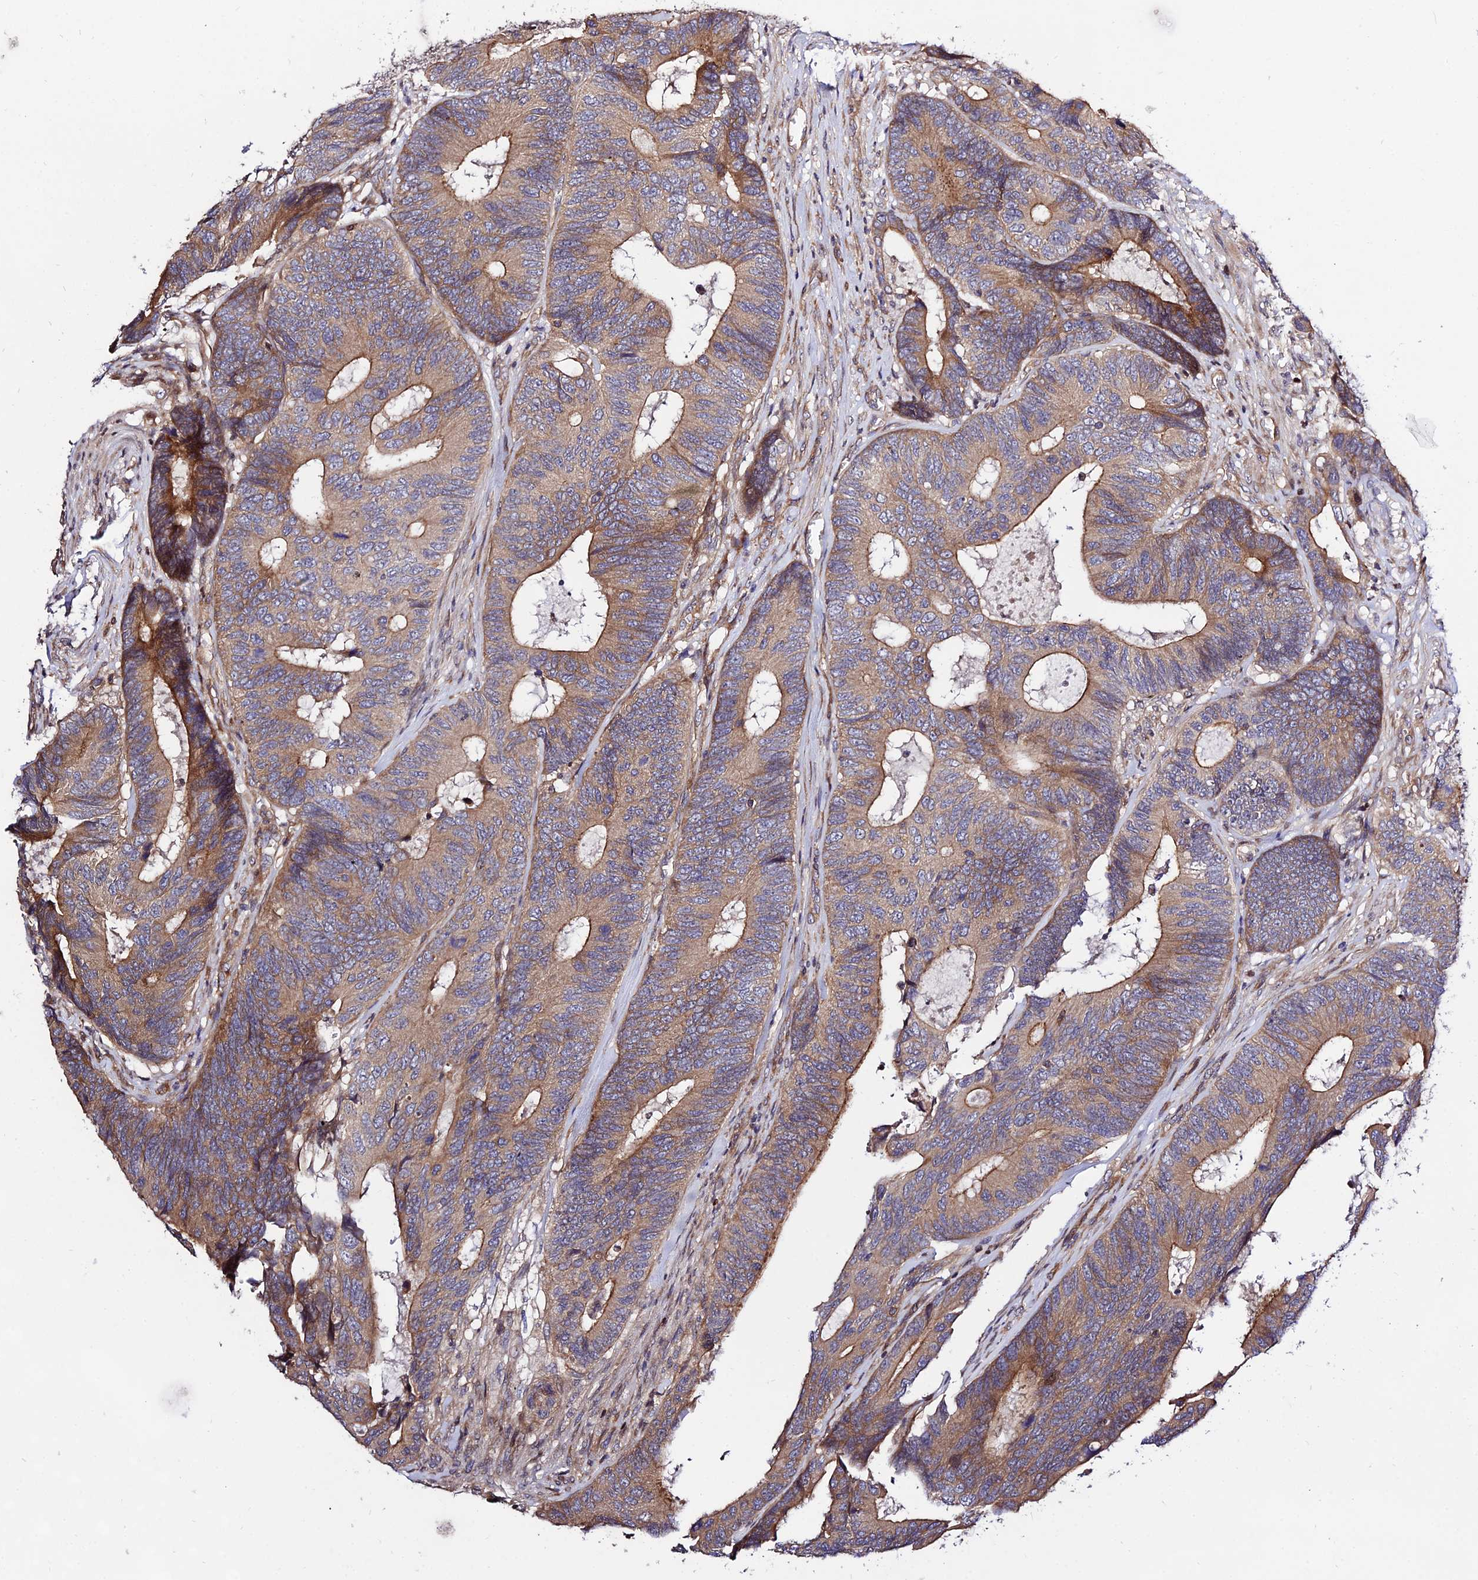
{"staining": {"intensity": "moderate", "quantity": ">75%", "location": "cytoplasmic/membranous"}, "tissue": "colorectal cancer", "cell_type": "Tumor cells", "image_type": "cancer", "snomed": [{"axis": "morphology", "description": "Adenocarcinoma, NOS"}, {"axis": "topography", "description": "Colon"}], "caption": "Brown immunohistochemical staining in human colorectal cancer (adenocarcinoma) shows moderate cytoplasmic/membranous positivity in about >75% of tumor cells. The staining was performed using DAB to visualize the protein expression in brown, while the nuclei were stained in blue with hematoxylin (Magnification: 20x).", "gene": "SMG6", "patient": {"sex": "male", "age": 87}}